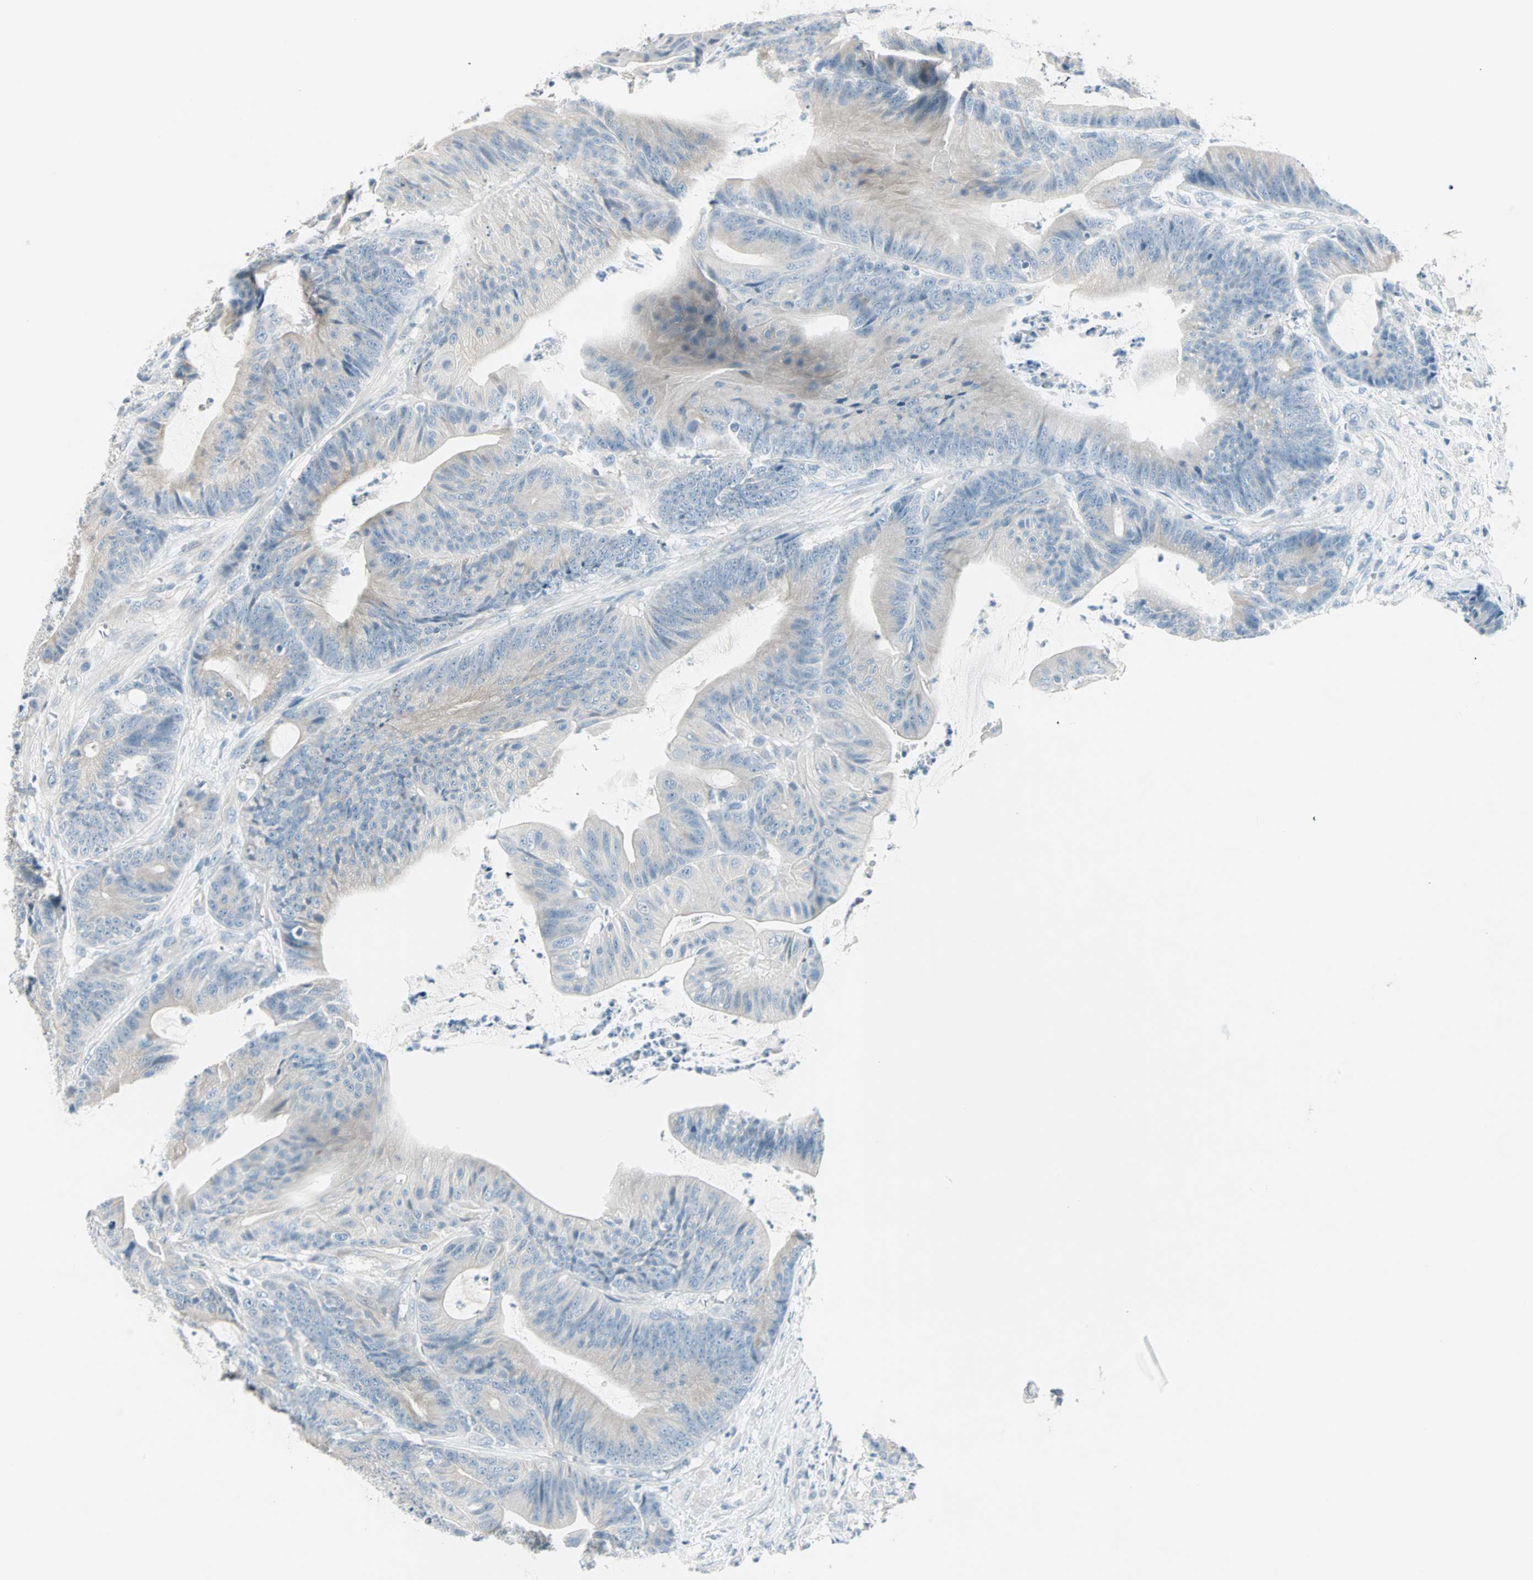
{"staining": {"intensity": "negative", "quantity": "none", "location": "none"}, "tissue": "colorectal cancer", "cell_type": "Tumor cells", "image_type": "cancer", "snomed": [{"axis": "morphology", "description": "Adenocarcinoma, NOS"}, {"axis": "topography", "description": "Colon"}], "caption": "This is an immunohistochemistry photomicrograph of colorectal adenocarcinoma. There is no positivity in tumor cells.", "gene": "SULT1C2", "patient": {"sex": "female", "age": 84}}